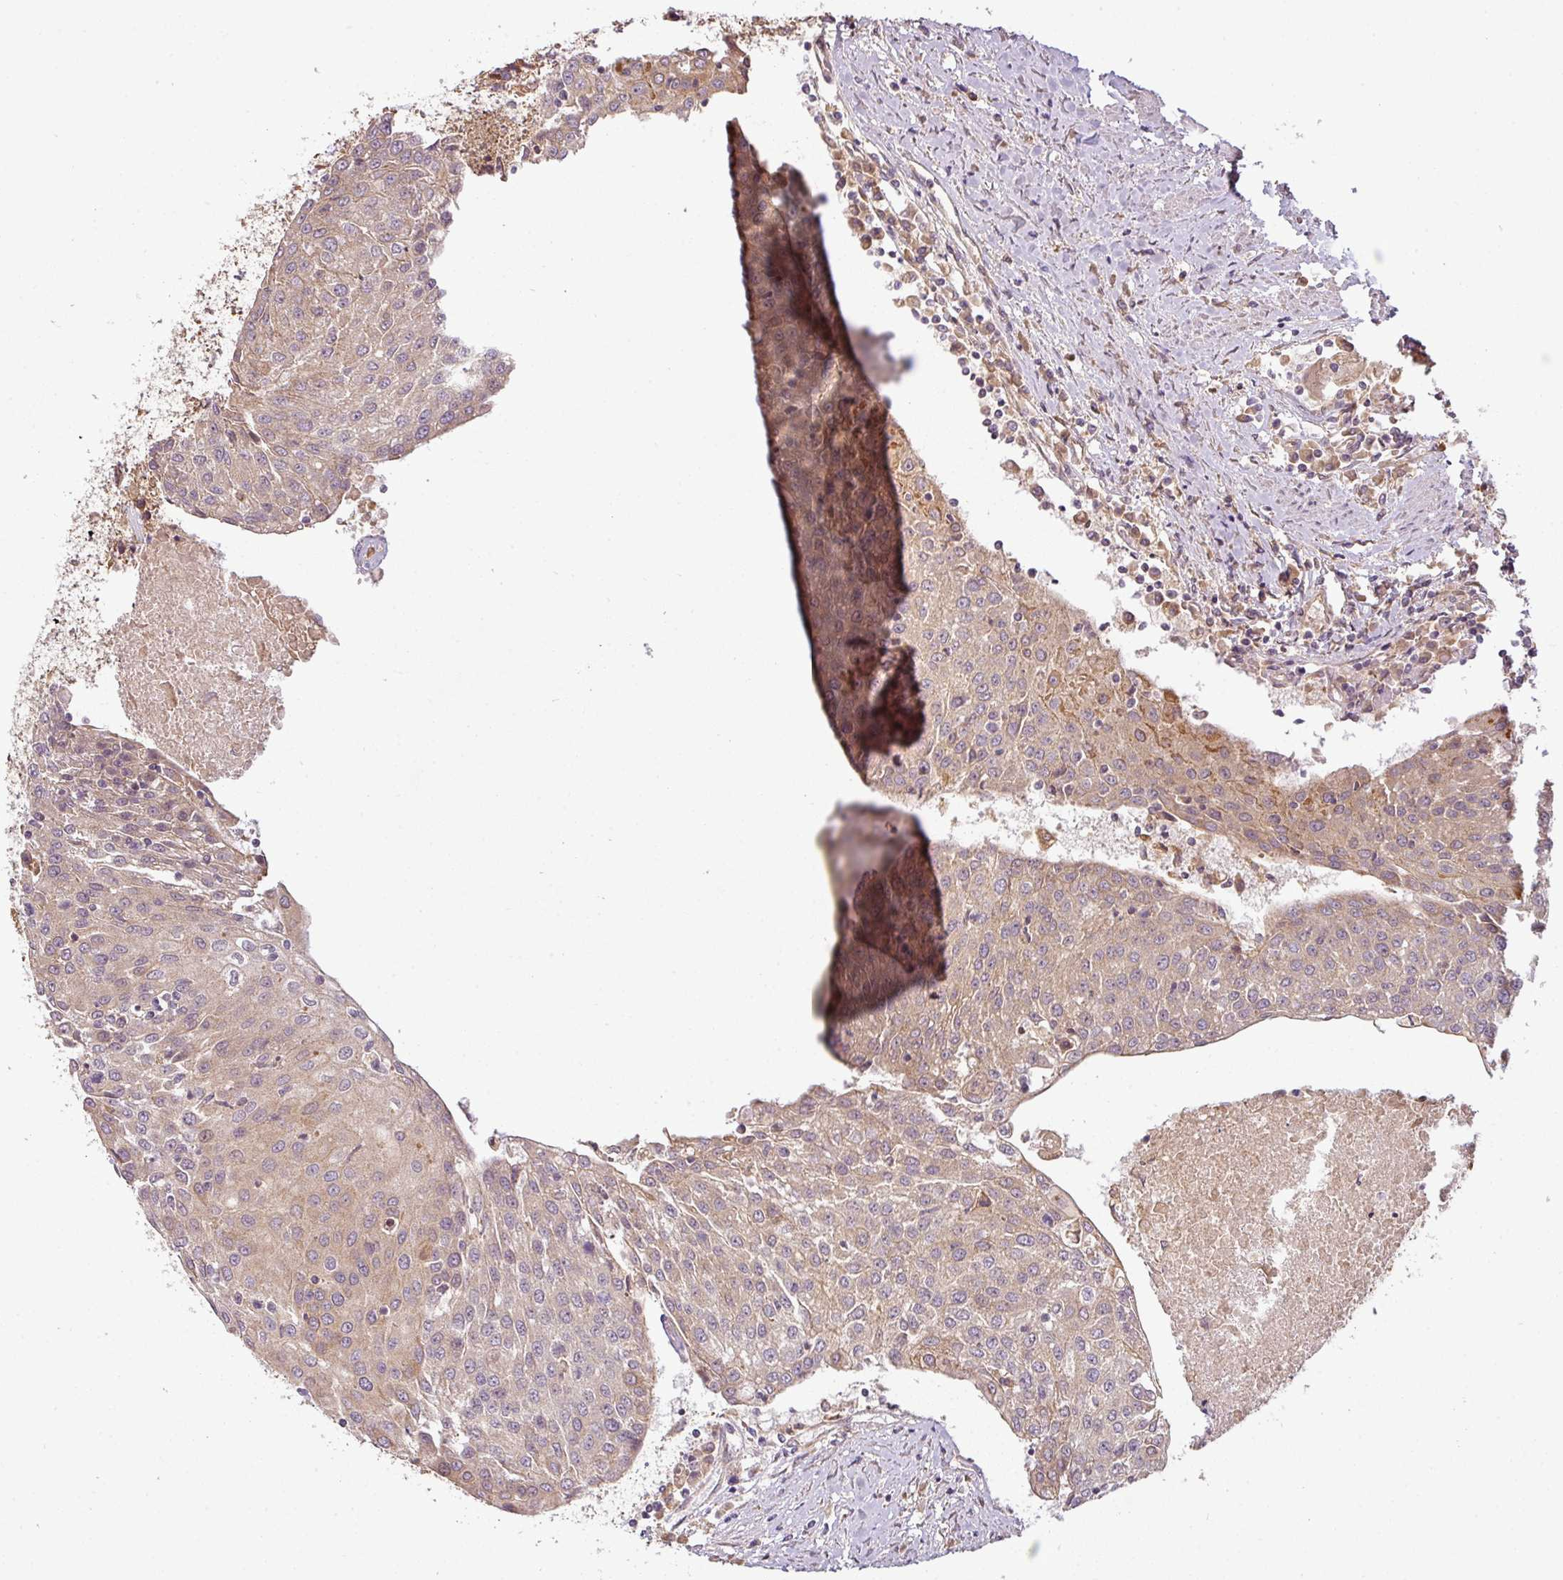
{"staining": {"intensity": "weak", "quantity": "25%-75%", "location": "cytoplasmic/membranous"}, "tissue": "urothelial cancer", "cell_type": "Tumor cells", "image_type": "cancer", "snomed": [{"axis": "morphology", "description": "Urothelial carcinoma, High grade"}, {"axis": "topography", "description": "Urinary bladder"}], "caption": "Urothelial carcinoma (high-grade) was stained to show a protein in brown. There is low levels of weak cytoplasmic/membranous expression in approximately 25%-75% of tumor cells.", "gene": "RNF31", "patient": {"sex": "female", "age": 85}}